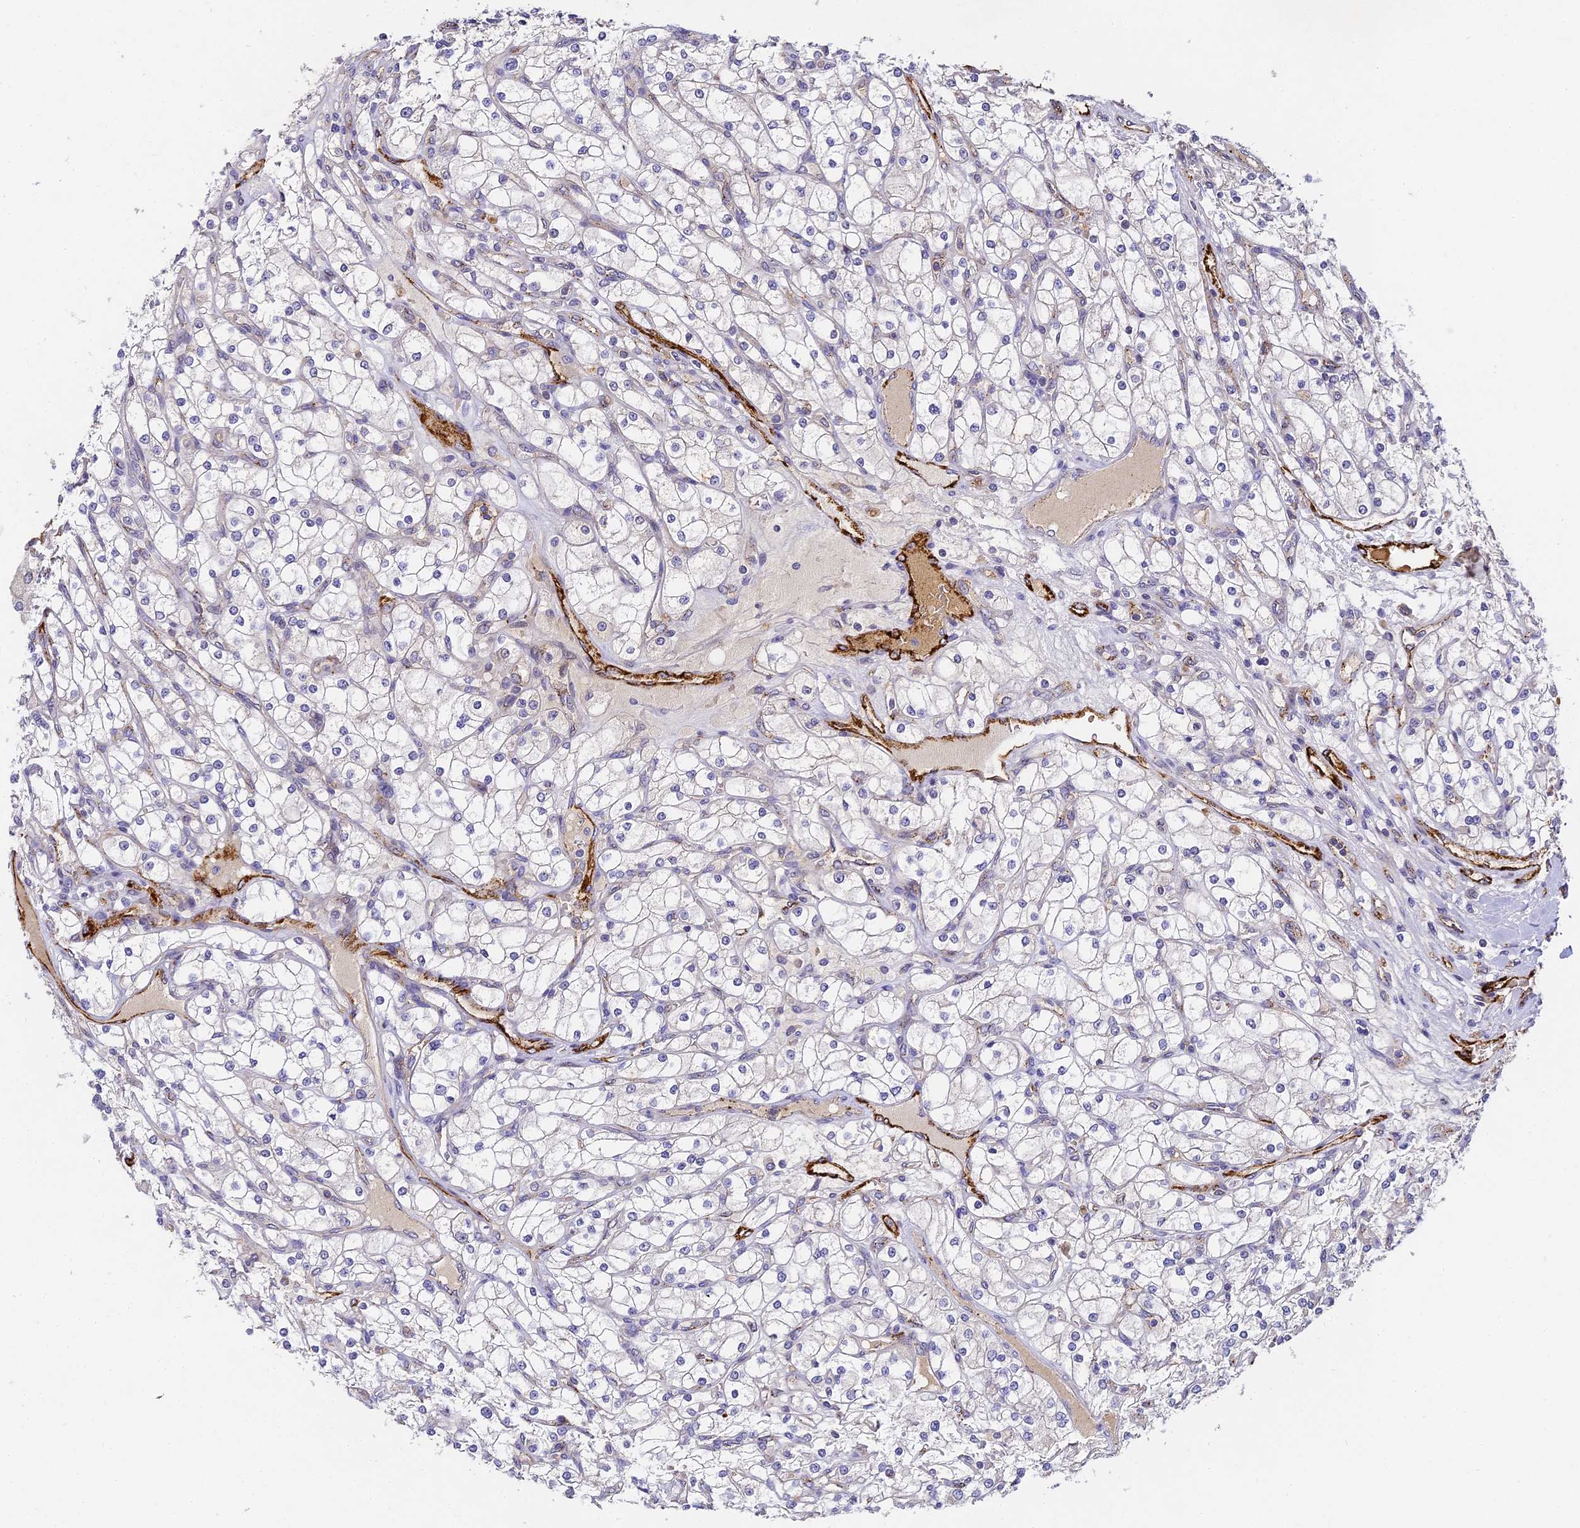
{"staining": {"intensity": "negative", "quantity": "none", "location": "none"}, "tissue": "renal cancer", "cell_type": "Tumor cells", "image_type": "cancer", "snomed": [{"axis": "morphology", "description": "Adenocarcinoma, NOS"}, {"axis": "topography", "description": "Kidney"}], "caption": "Tumor cells are negative for brown protein staining in renal adenocarcinoma. The staining was performed using DAB to visualize the protein expression in brown, while the nuclei were stained in blue with hematoxylin (Magnification: 20x).", "gene": "DNAAF10", "patient": {"sex": "male", "age": 80}}